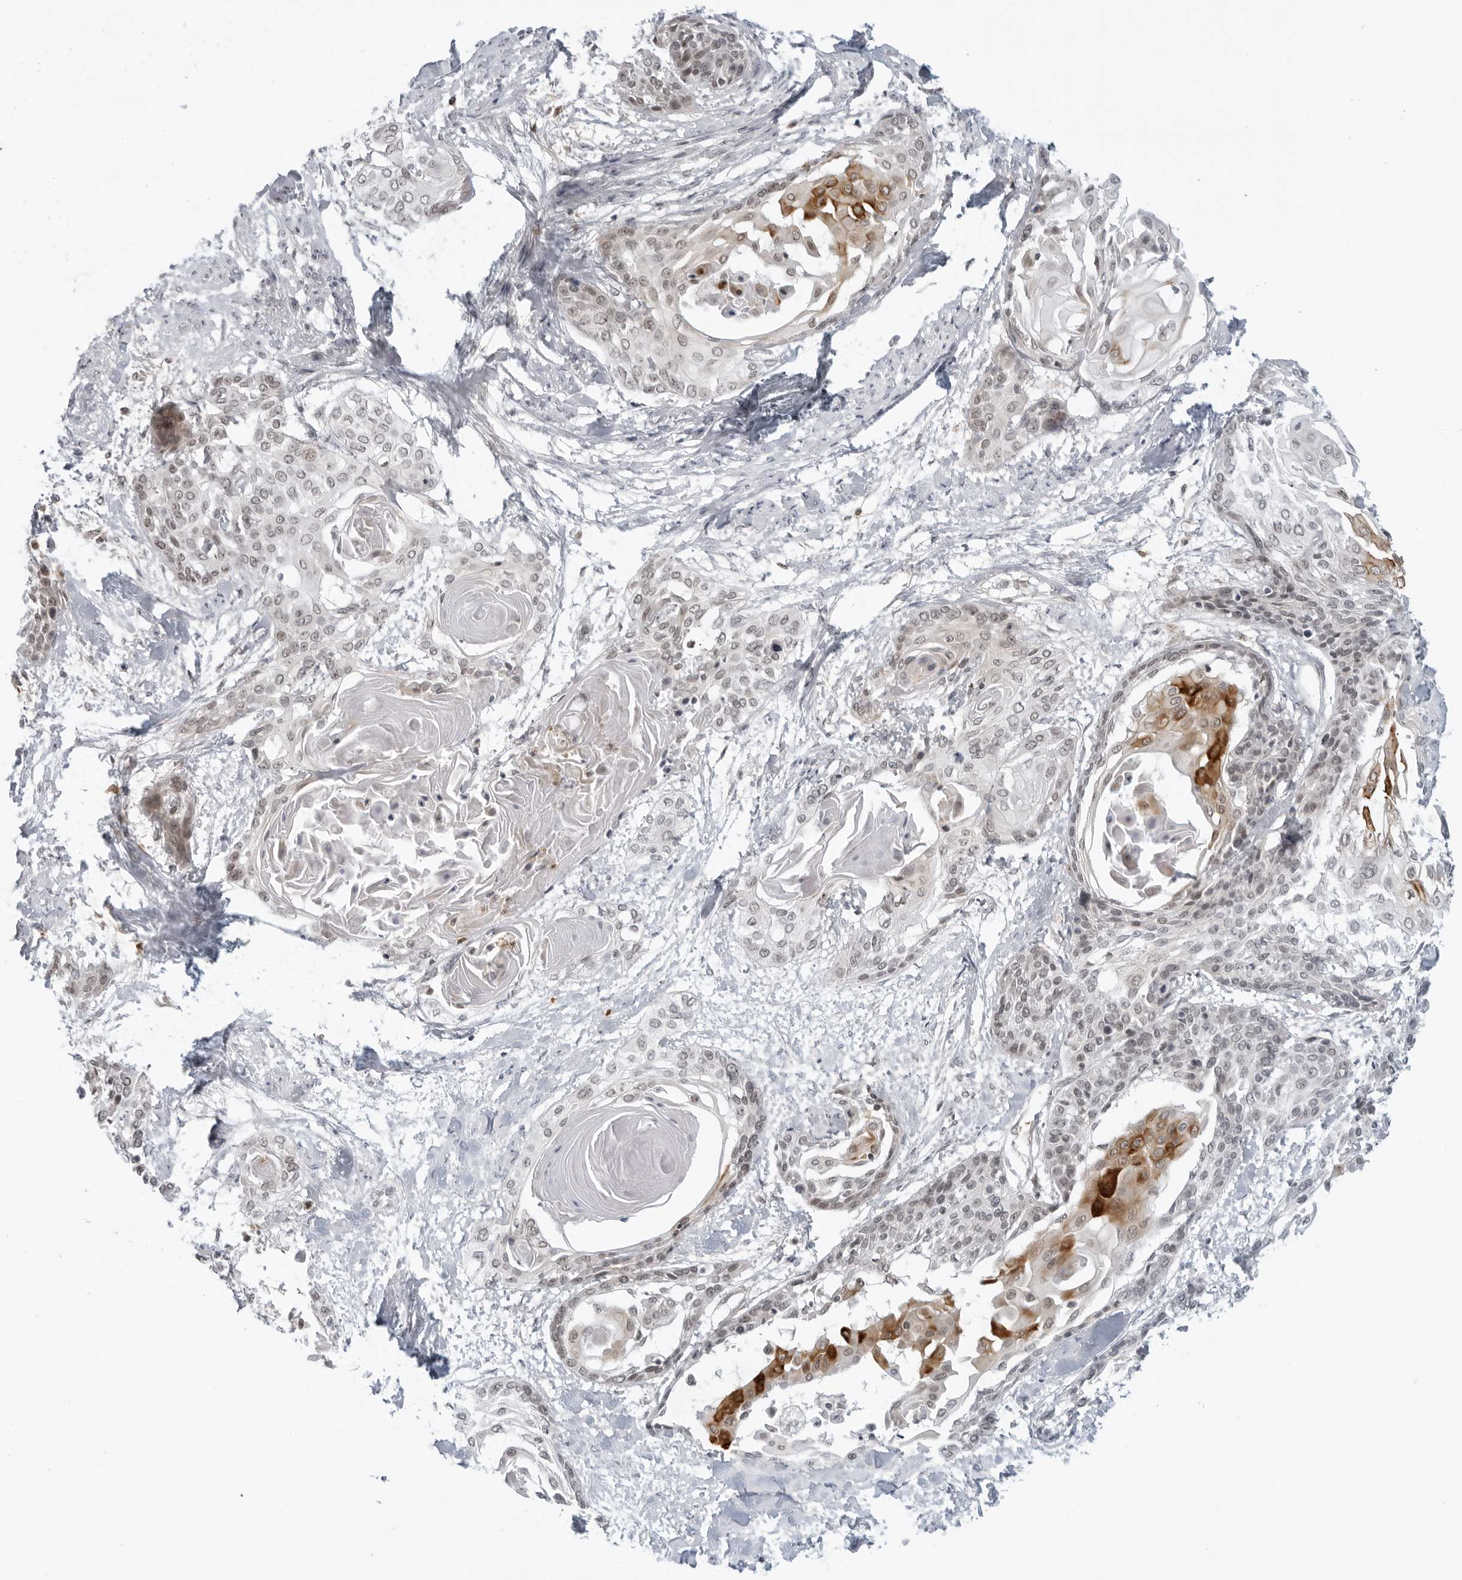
{"staining": {"intensity": "weak", "quantity": "25%-75%", "location": "nuclear"}, "tissue": "cervical cancer", "cell_type": "Tumor cells", "image_type": "cancer", "snomed": [{"axis": "morphology", "description": "Squamous cell carcinoma, NOS"}, {"axis": "topography", "description": "Cervix"}], "caption": "Weak nuclear staining for a protein is present in approximately 25%-75% of tumor cells of cervical cancer (squamous cell carcinoma) using immunohistochemistry (IHC).", "gene": "SUGCT", "patient": {"sex": "female", "age": 57}}